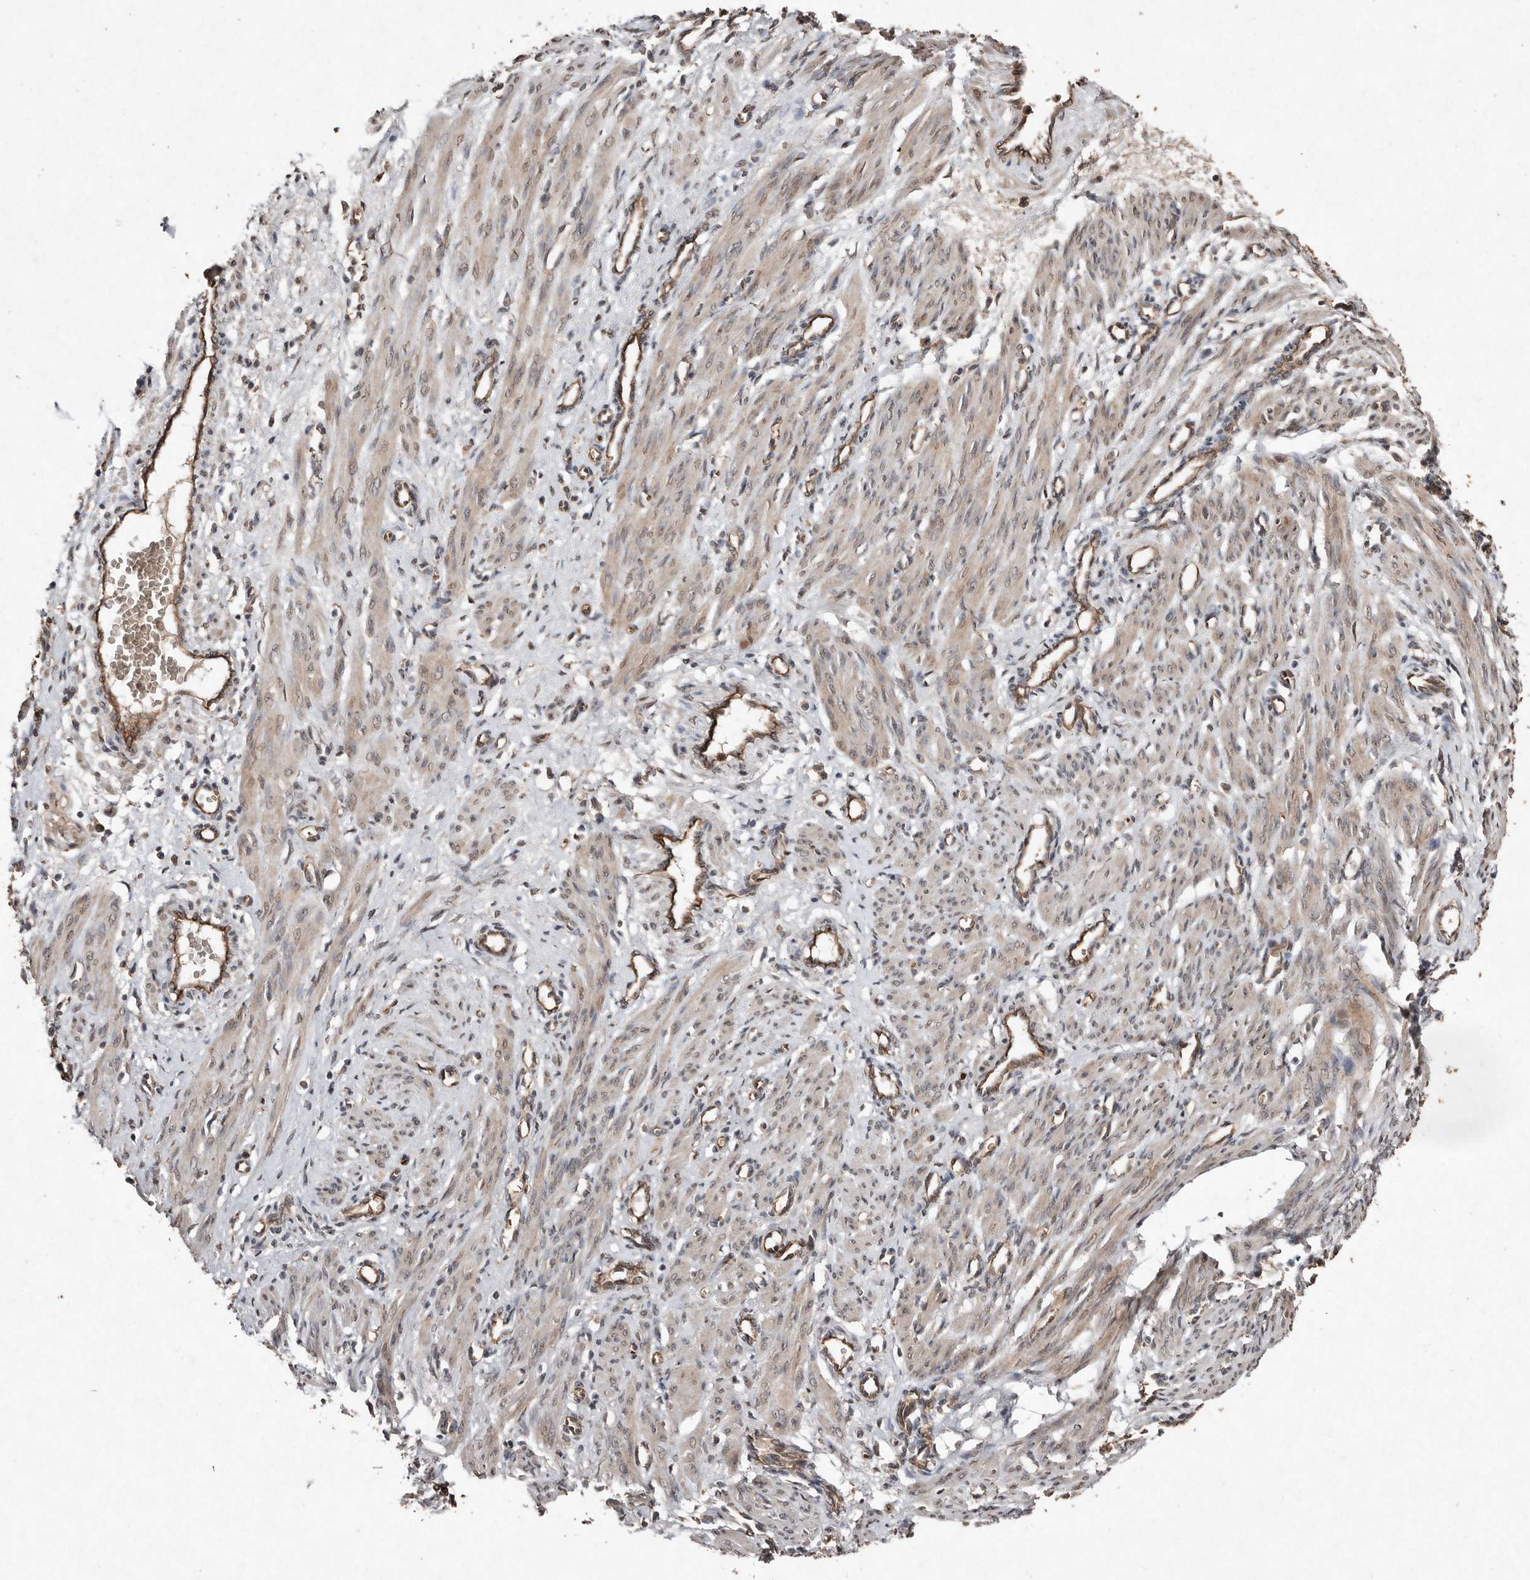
{"staining": {"intensity": "weak", "quantity": ">75%", "location": "cytoplasmic/membranous"}, "tissue": "smooth muscle", "cell_type": "Smooth muscle cells", "image_type": "normal", "snomed": [{"axis": "morphology", "description": "Normal tissue, NOS"}, {"axis": "topography", "description": "Endometrium"}], "caption": "Smooth muscle cells reveal low levels of weak cytoplasmic/membranous positivity in approximately >75% of cells in benign human smooth muscle. The staining was performed using DAB, with brown indicating positive protein expression. Nuclei are stained blue with hematoxylin.", "gene": "DIP2C", "patient": {"sex": "female", "age": 33}}